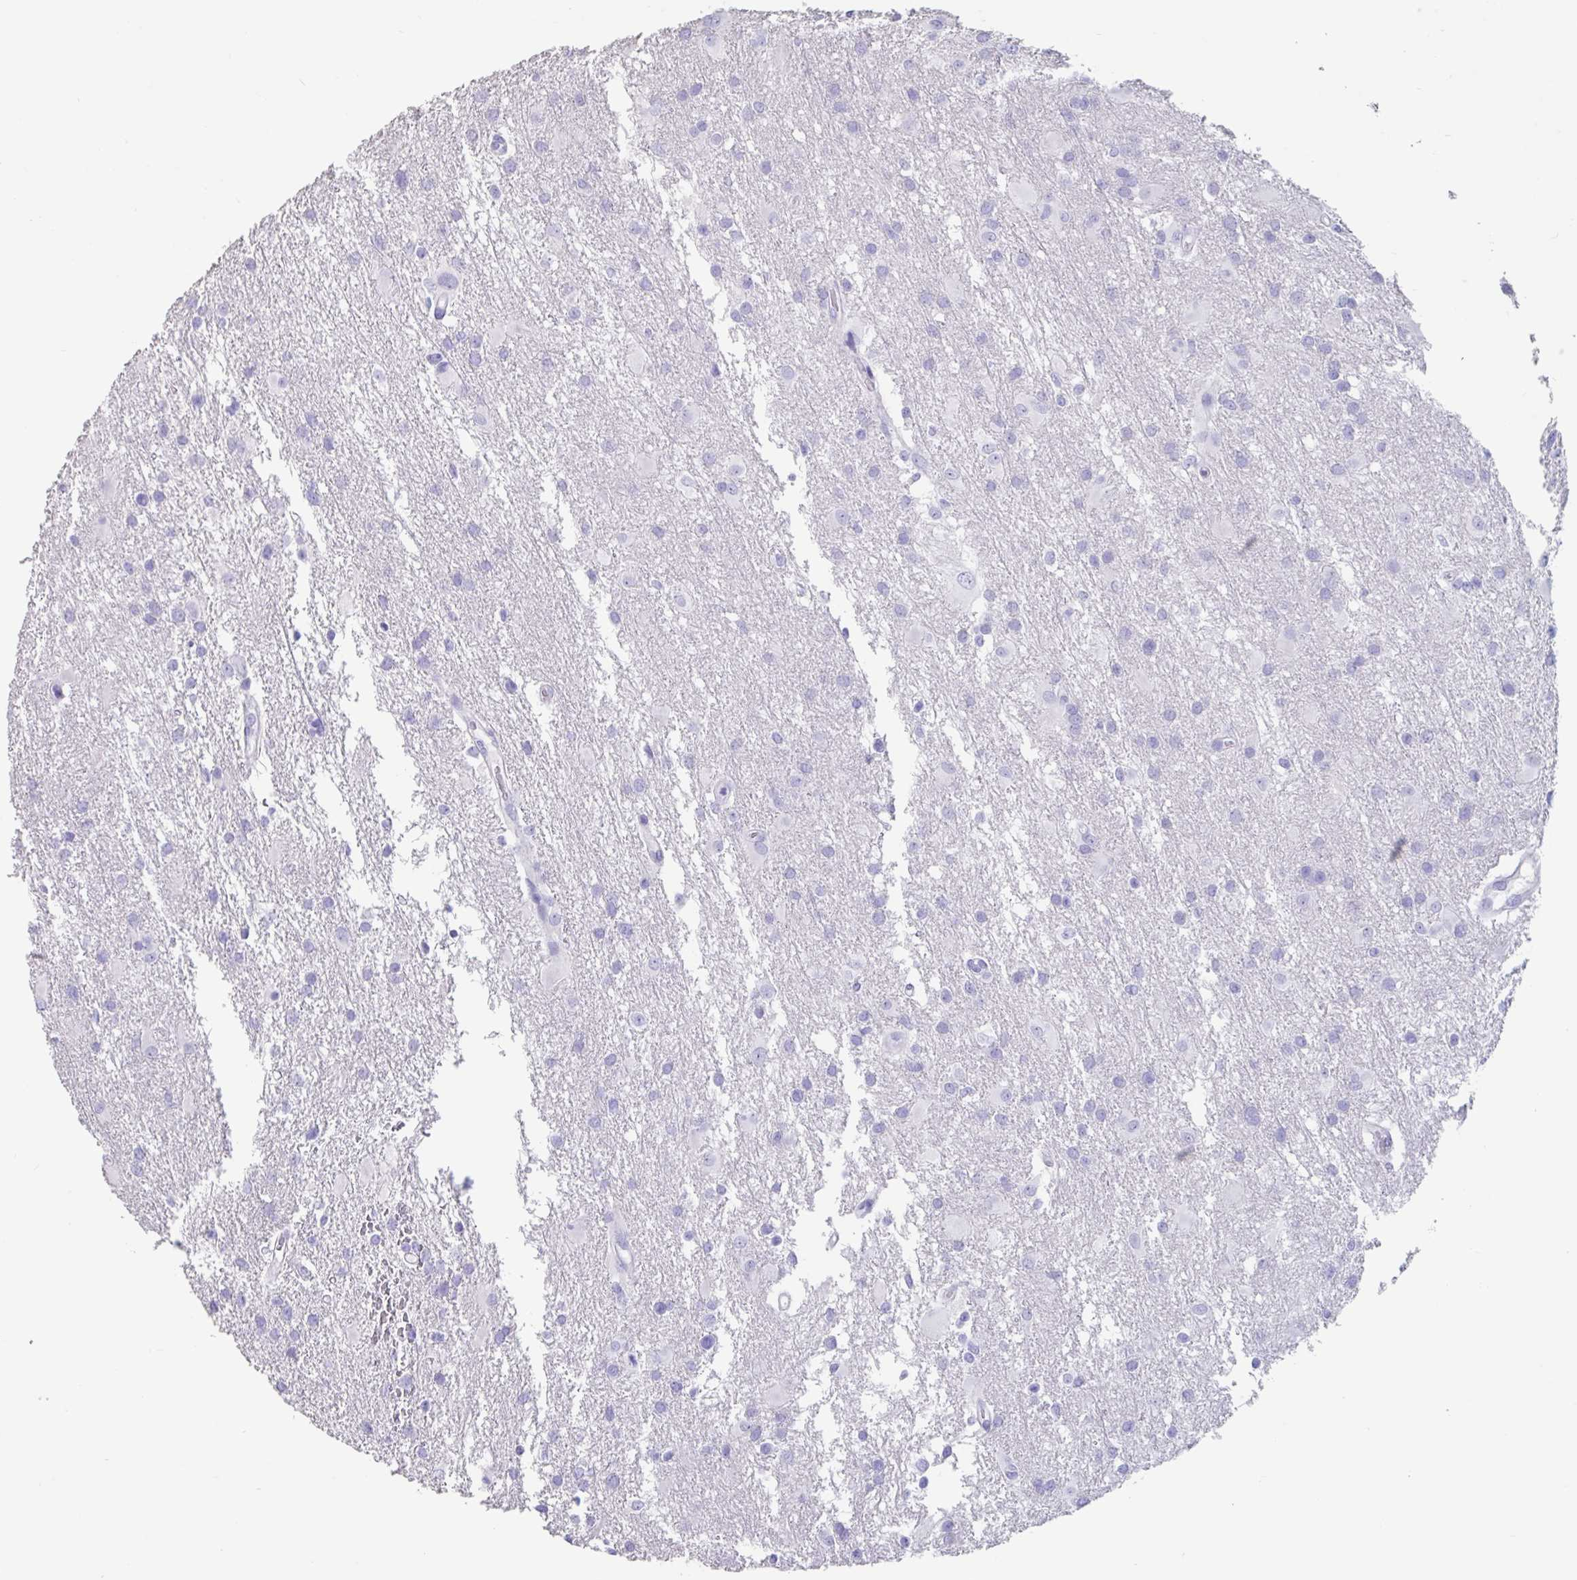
{"staining": {"intensity": "negative", "quantity": "none", "location": "none"}, "tissue": "glioma", "cell_type": "Tumor cells", "image_type": "cancer", "snomed": [{"axis": "morphology", "description": "Glioma, malignant, High grade"}, {"axis": "topography", "description": "Brain"}], "caption": "A high-resolution micrograph shows IHC staining of glioma, which reveals no significant expression in tumor cells. (DAB (3,3'-diaminobenzidine) immunohistochemistry with hematoxylin counter stain).", "gene": "TNNC1", "patient": {"sex": "male", "age": 53}}